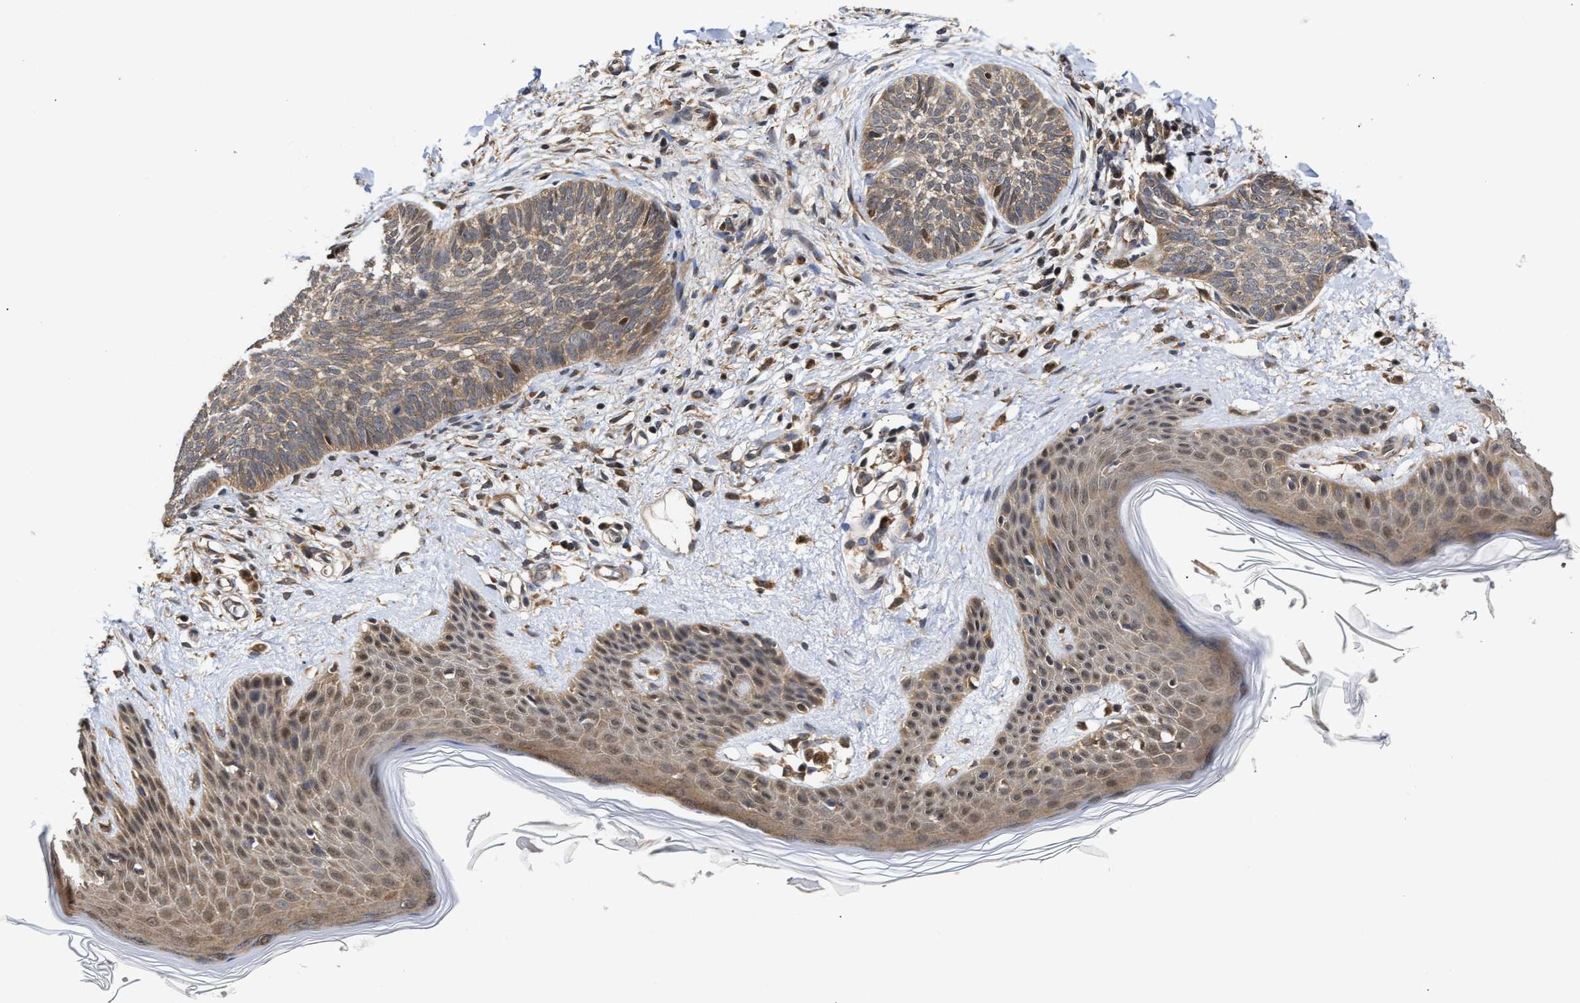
{"staining": {"intensity": "weak", "quantity": ">75%", "location": "cytoplasmic/membranous"}, "tissue": "skin cancer", "cell_type": "Tumor cells", "image_type": "cancer", "snomed": [{"axis": "morphology", "description": "Basal cell carcinoma"}, {"axis": "topography", "description": "Skin"}], "caption": "Skin cancer tissue shows weak cytoplasmic/membranous expression in approximately >75% of tumor cells, visualized by immunohistochemistry.", "gene": "CLIP2", "patient": {"sex": "female", "age": 59}}